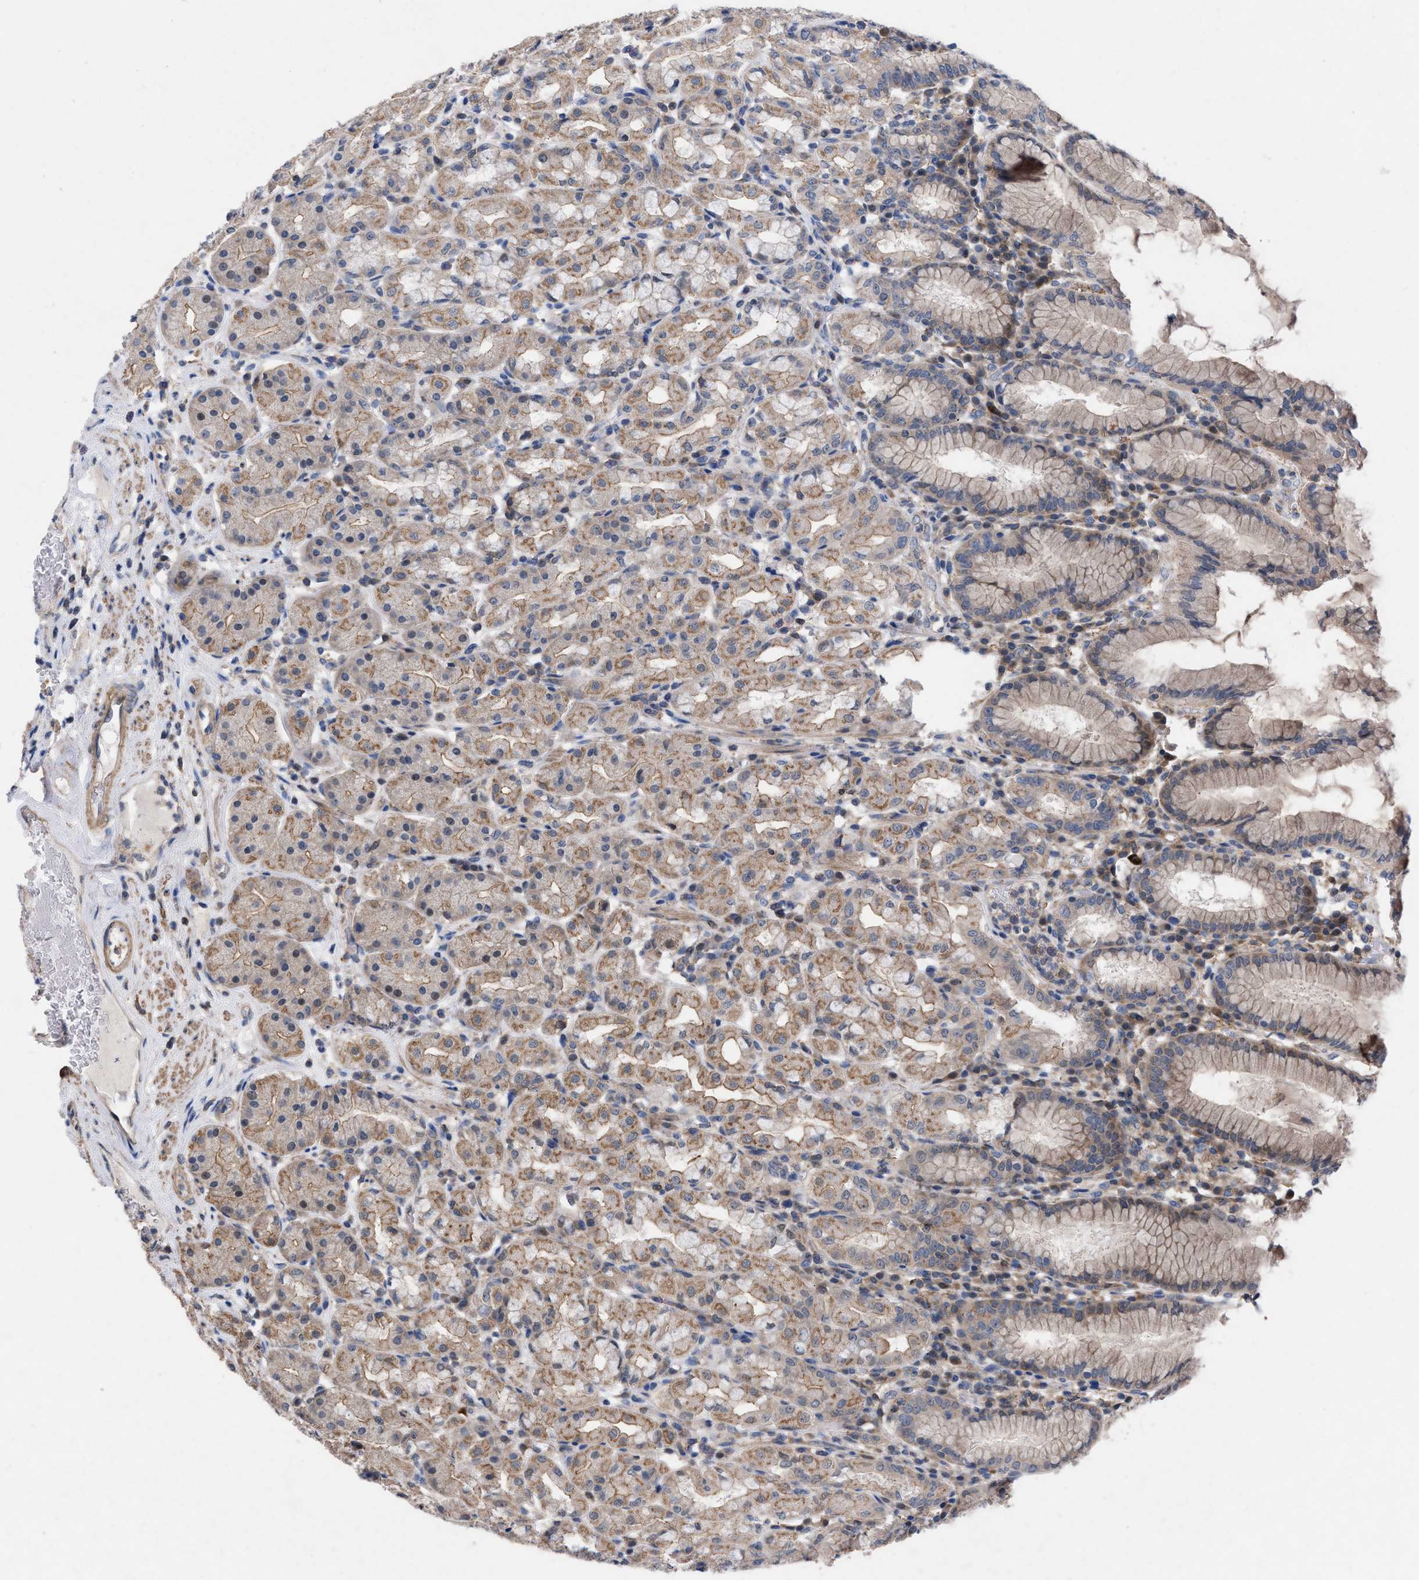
{"staining": {"intensity": "weak", "quantity": "25%-75%", "location": "cytoplasmic/membranous"}, "tissue": "stomach", "cell_type": "Glandular cells", "image_type": "normal", "snomed": [{"axis": "morphology", "description": "Normal tissue, NOS"}, {"axis": "topography", "description": "Stomach"}, {"axis": "topography", "description": "Stomach, lower"}], "caption": "DAB (3,3'-diaminobenzidine) immunohistochemical staining of benign stomach displays weak cytoplasmic/membranous protein expression in approximately 25%-75% of glandular cells.", "gene": "TMEM131", "patient": {"sex": "female", "age": 56}}